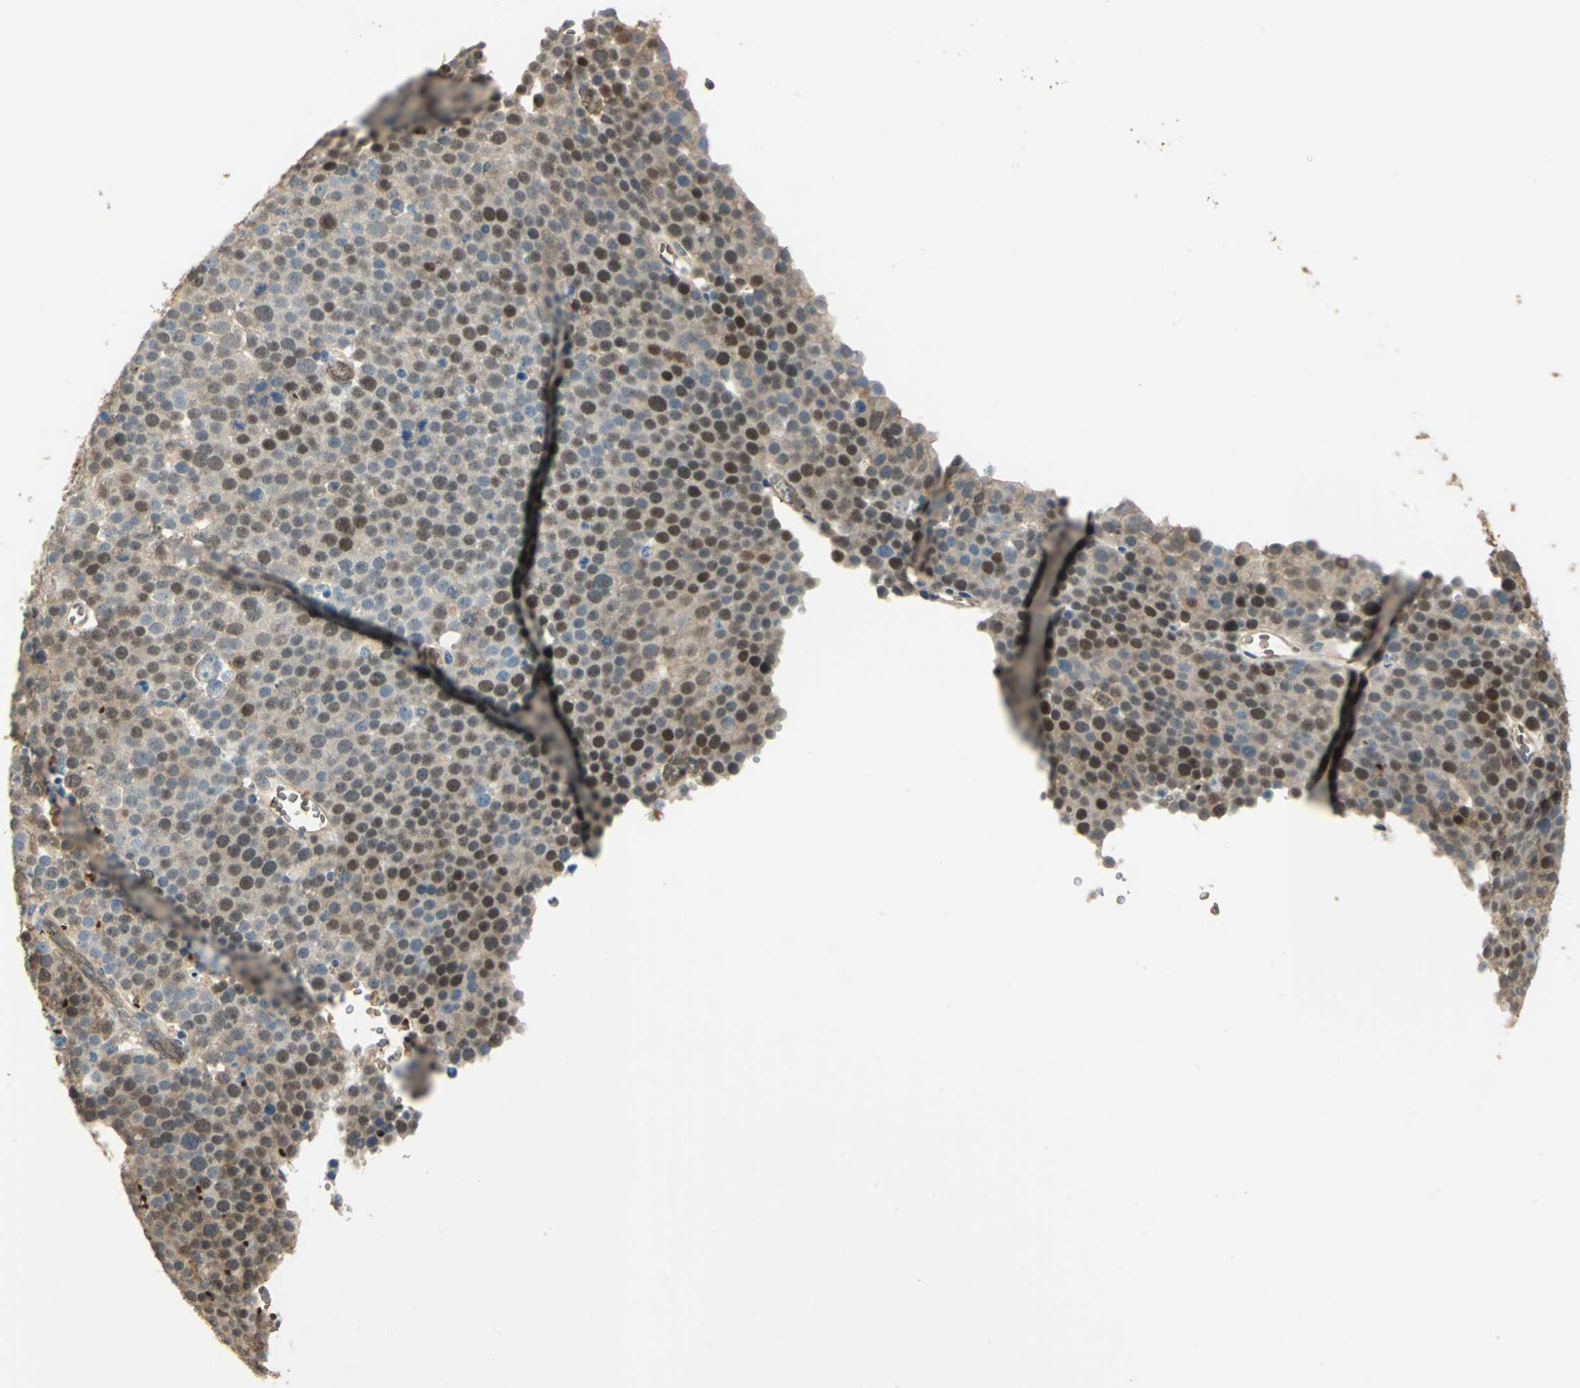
{"staining": {"intensity": "moderate", "quantity": "25%-75%", "location": "cytoplasmic/membranous,nuclear"}, "tissue": "testis cancer", "cell_type": "Tumor cells", "image_type": "cancer", "snomed": [{"axis": "morphology", "description": "Seminoma, NOS"}, {"axis": "topography", "description": "Testis"}], "caption": "Seminoma (testis) was stained to show a protein in brown. There is medium levels of moderate cytoplasmic/membranous and nuclear expression in about 25%-75% of tumor cells.", "gene": "DDAH1", "patient": {"sex": "male", "age": 71}}